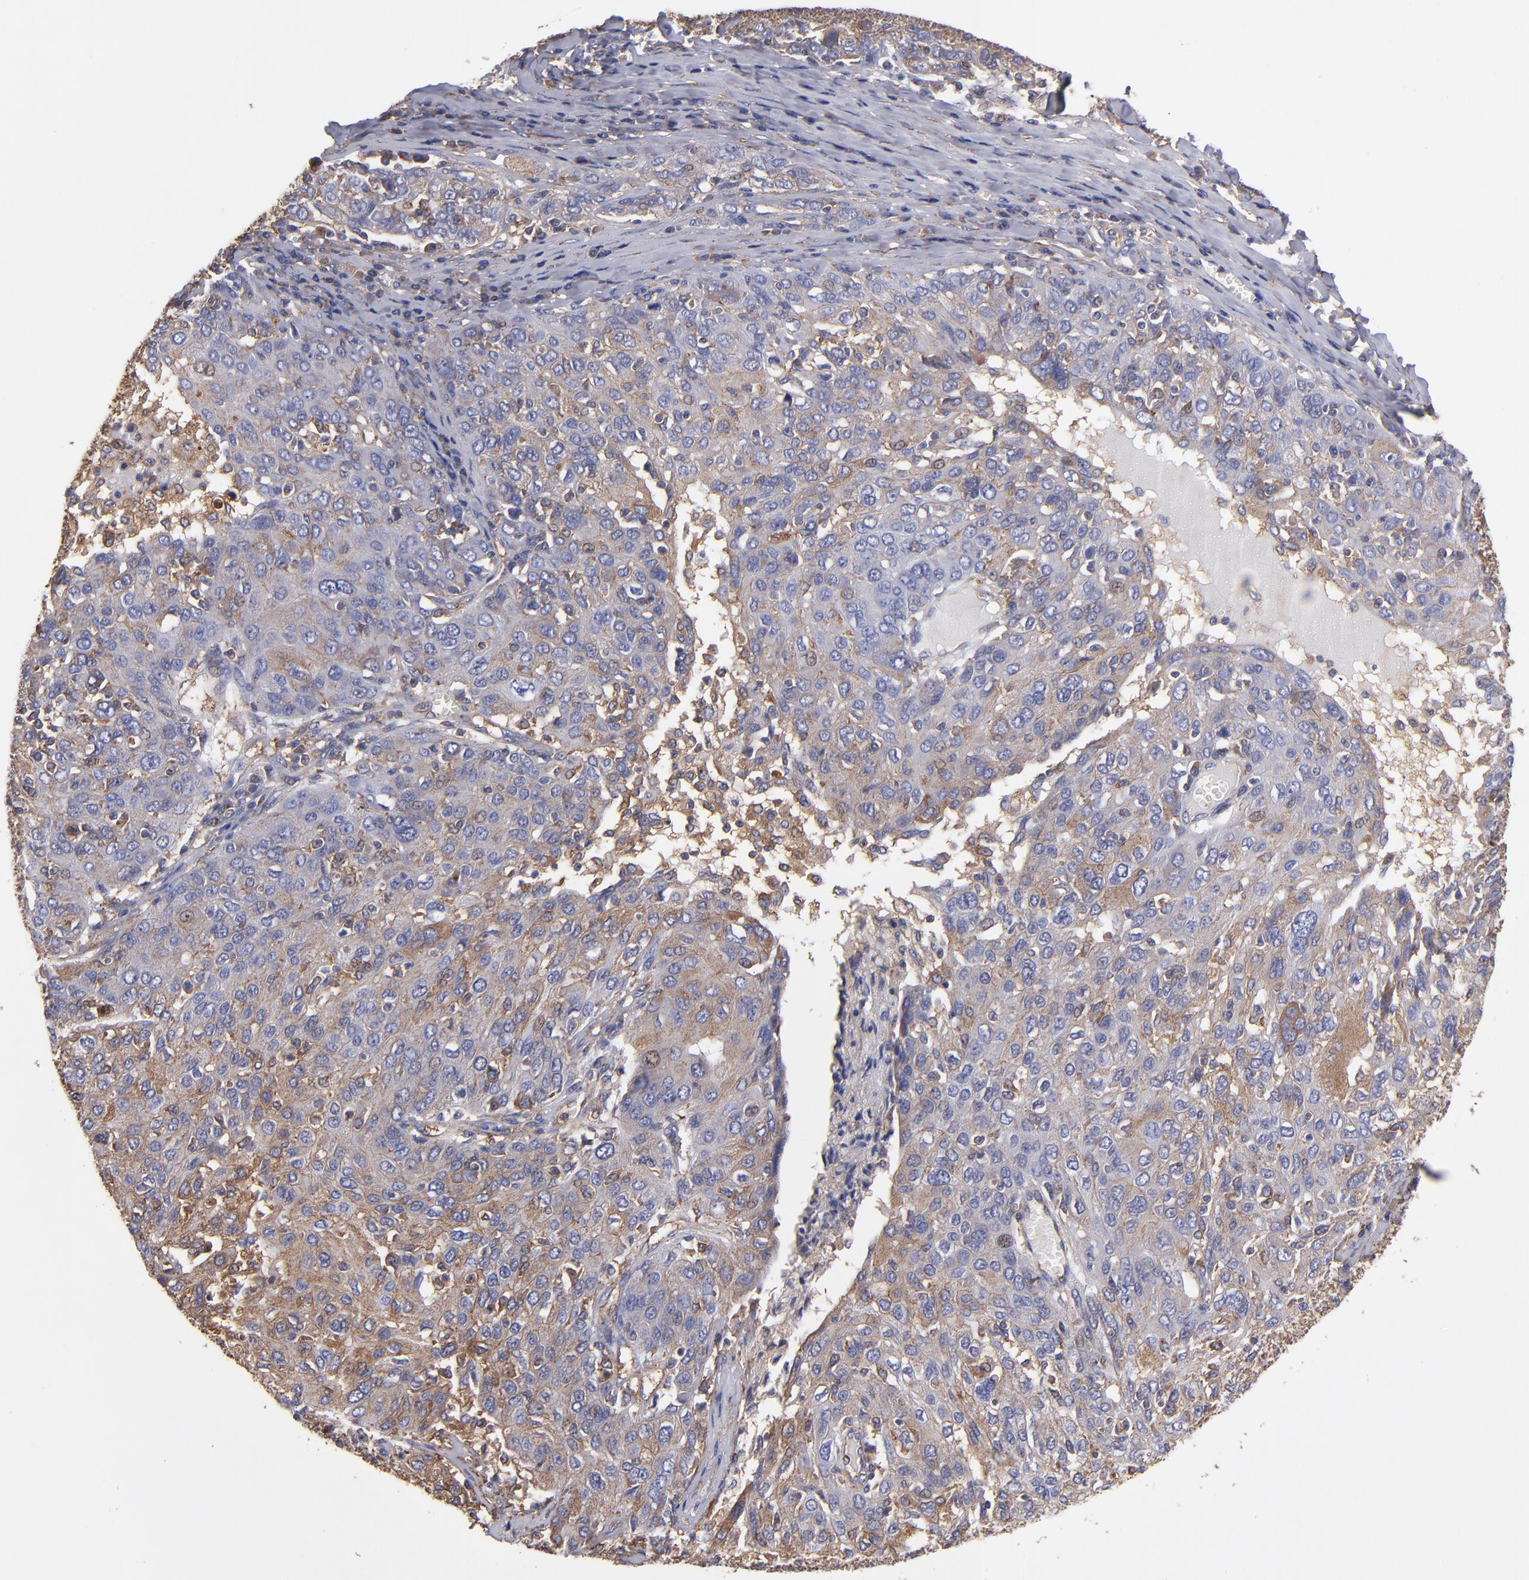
{"staining": {"intensity": "weak", "quantity": "<25%", "location": "cytoplasmic/membranous"}, "tissue": "ovarian cancer", "cell_type": "Tumor cells", "image_type": "cancer", "snomed": [{"axis": "morphology", "description": "Carcinoma, endometroid"}, {"axis": "topography", "description": "Ovary"}], "caption": "A micrograph of human ovarian cancer (endometroid carcinoma) is negative for staining in tumor cells.", "gene": "MVP", "patient": {"sex": "female", "age": 50}}